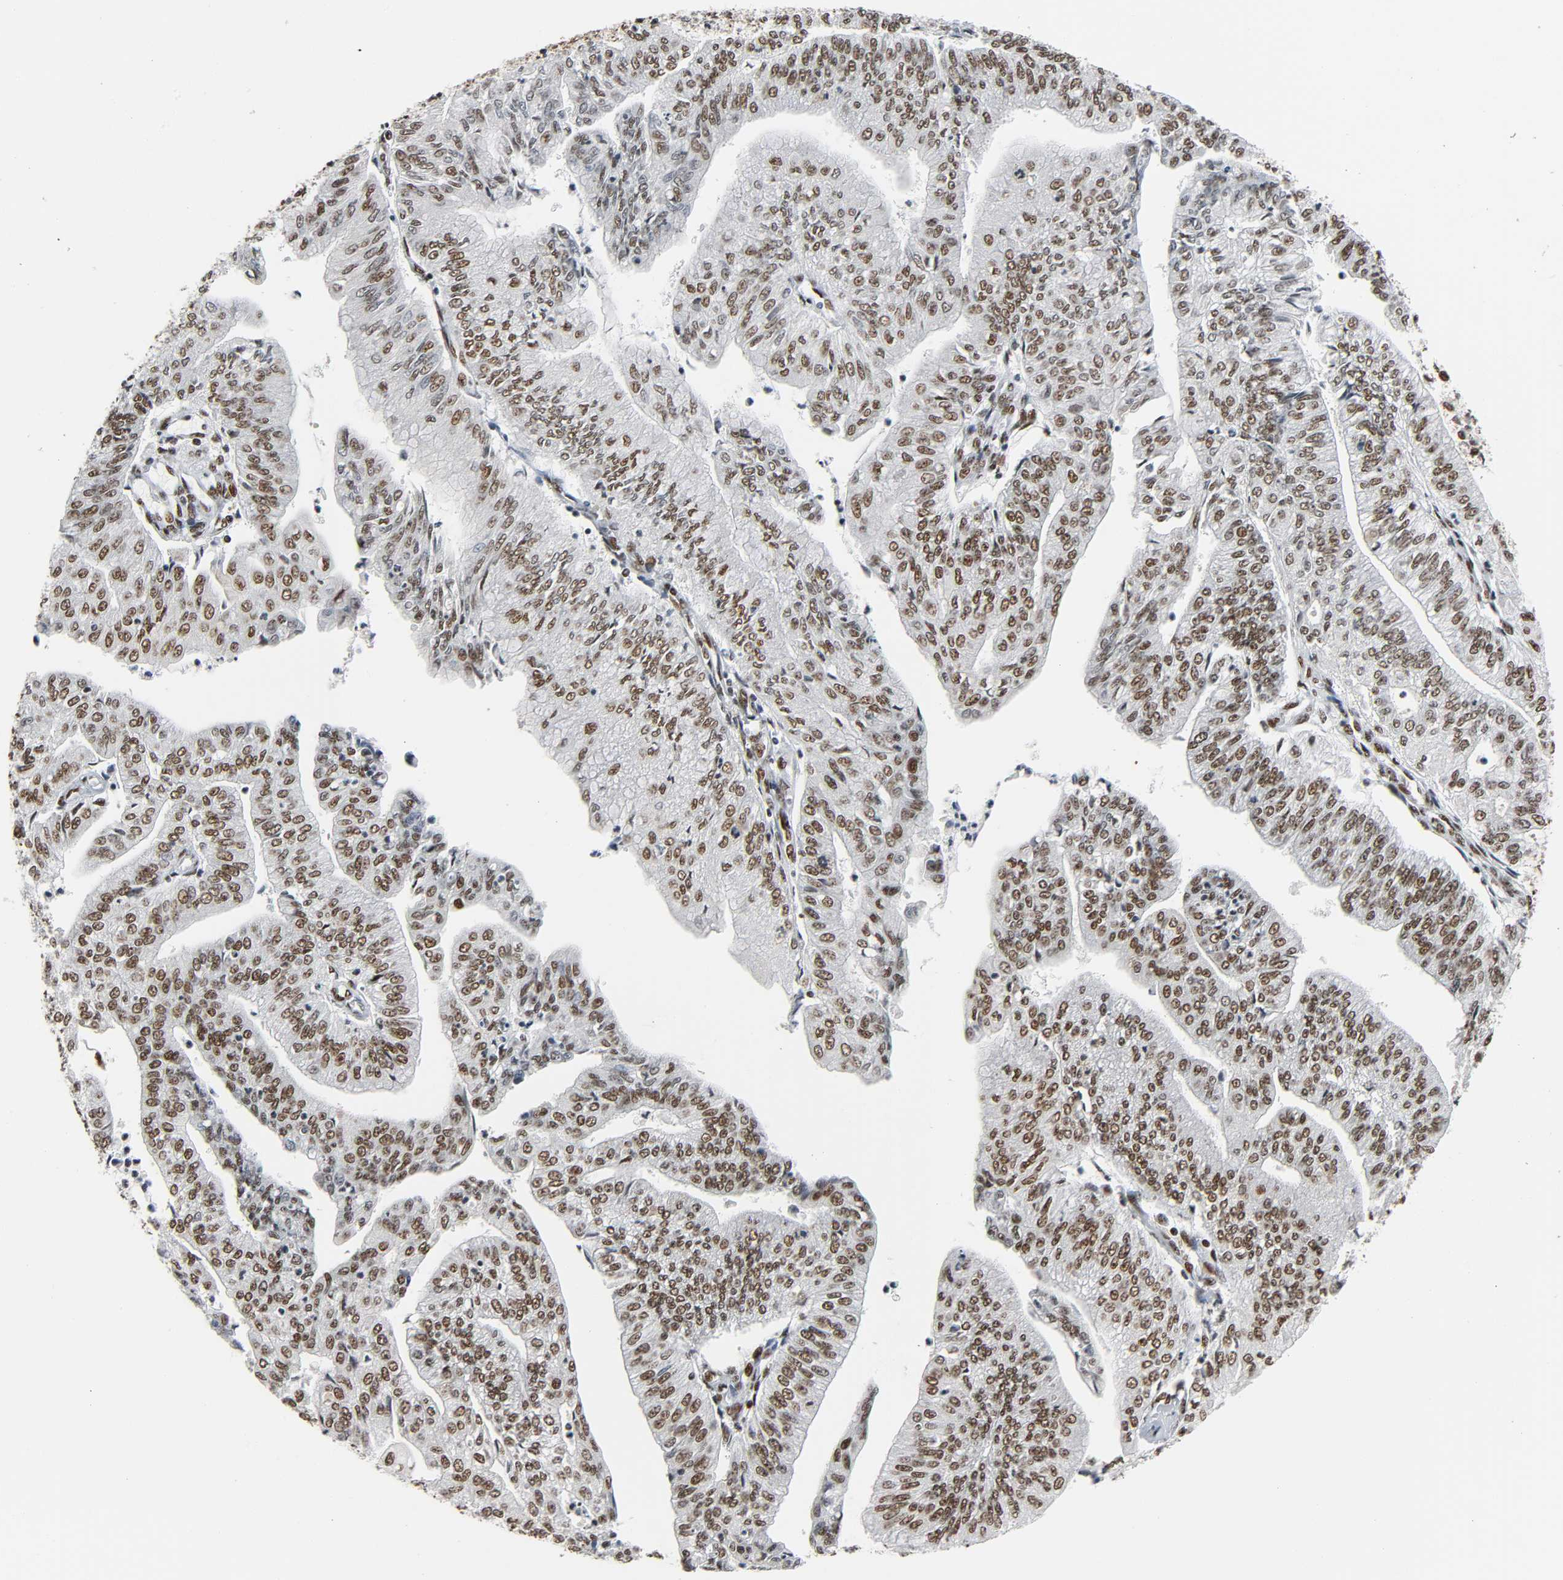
{"staining": {"intensity": "strong", "quantity": ">75%", "location": "nuclear"}, "tissue": "endometrial cancer", "cell_type": "Tumor cells", "image_type": "cancer", "snomed": [{"axis": "morphology", "description": "Adenocarcinoma, NOS"}, {"axis": "topography", "description": "Endometrium"}], "caption": "An immunohistochemistry (IHC) micrograph of neoplastic tissue is shown. Protein staining in brown labels strong nuclear positivity in endometrial cancer (adenocarcinoma) within tumor cells. (brown staining indicates protein expression, while blue staining denotes nuclei).", "gene": "CDK9", "patient": {"sex": "female", "age": 59}}